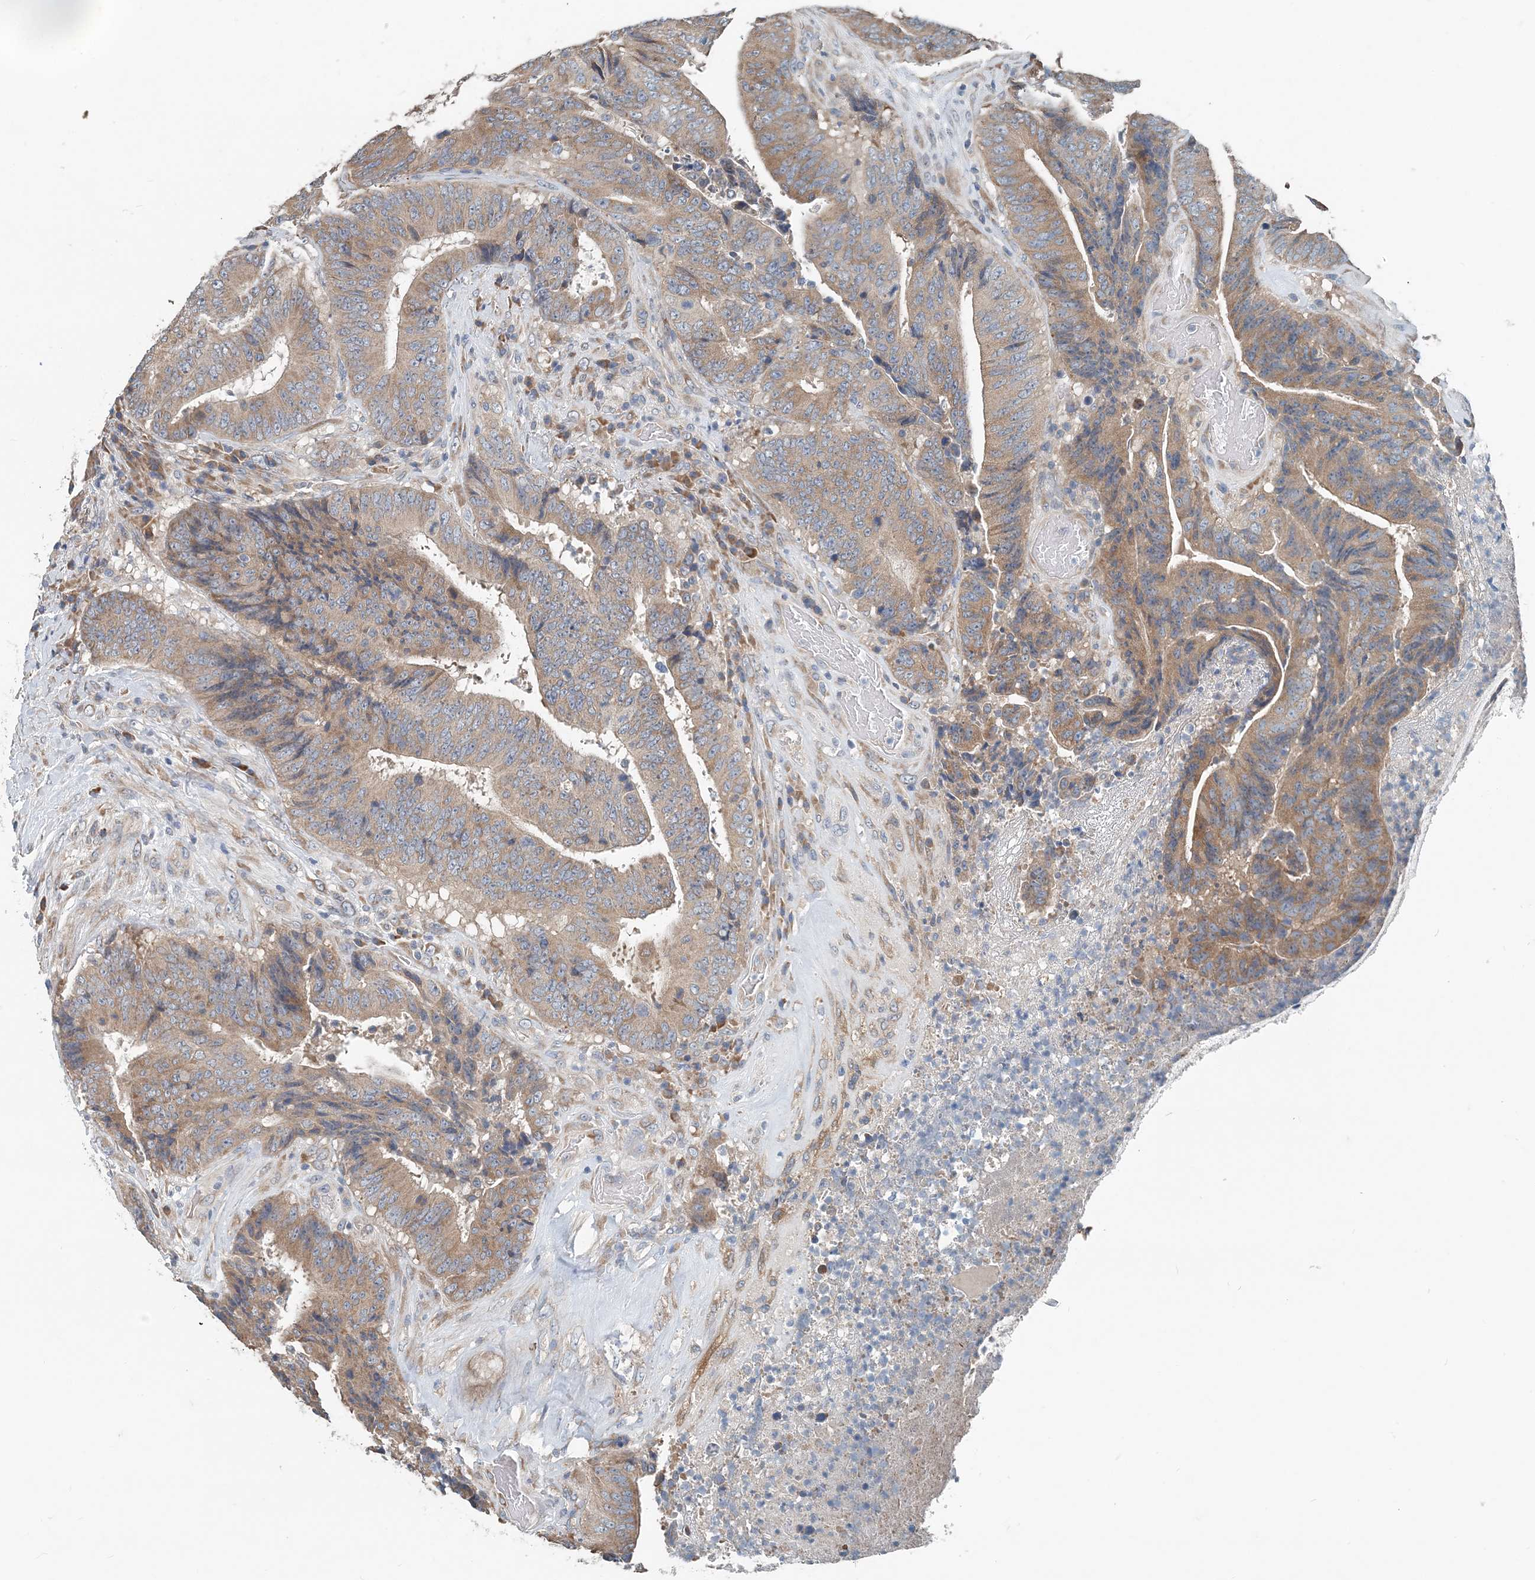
{"staining": {"intensity": "moderate", "quantity": "25%-75%", "location": "cytoplasmic/membranous"}, "tissue": "colorectal cancer", "cell_type": "Tumor cells", "image_type": "cancer", "snomed": [{"axis": "morphology", "description": "Adenocarcinoma, NOS"}, {"axis": "topography", "description": "Rectum"}], "caption": "Immunohistochemistry micrograph of neoplastic tissue: human adenocarcinoma (colorectal) stained using immunohistochemistry (IHC) shows medium levels of moderate protein expression localized specifically in the cytoplasmic/membranous of tumor cells, appearing as a cytoplasmic/membranous brown color.", "gene": "EEF1A2", "patient": {"sex": "male", "age": 72}}